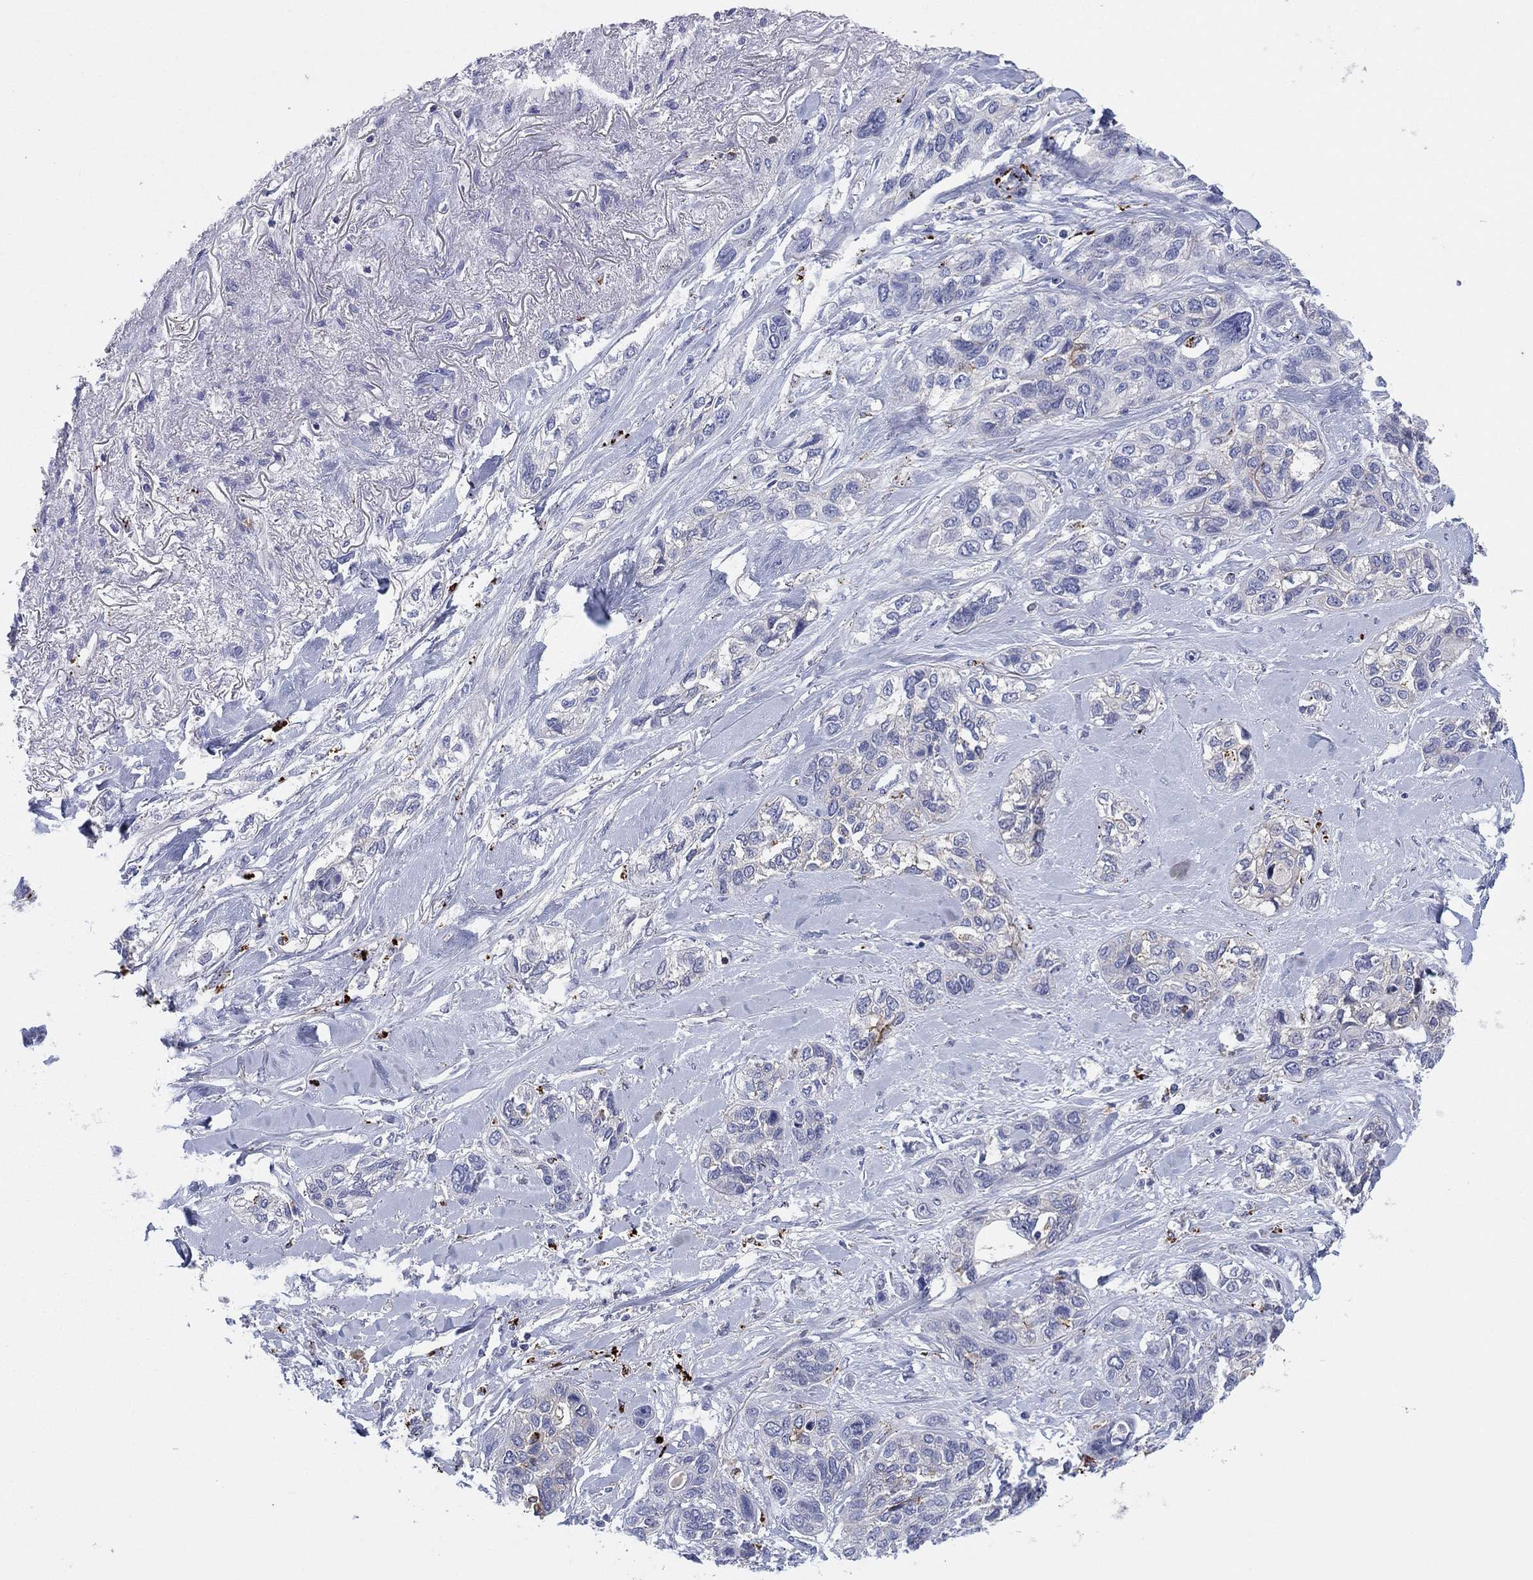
{"staining": {"intensity": "negative", "quantity": "none", "location": "none"}, "tissue": "lung cancer", "cell_type": "Tumor cells", "image_type": "cancer", "snomed": [{"axis": "morphology", "description": "Squamous cell carcinoma, NOS"}, {"axis": "topography", "description": "Lung"}], "caption": "The photomicrograph displays no significant expression in tumor cells of lung cancer (squamous cell carcinoma).", "gene": "PLAC8", "patient": {"sex": "female", "age": 70}}